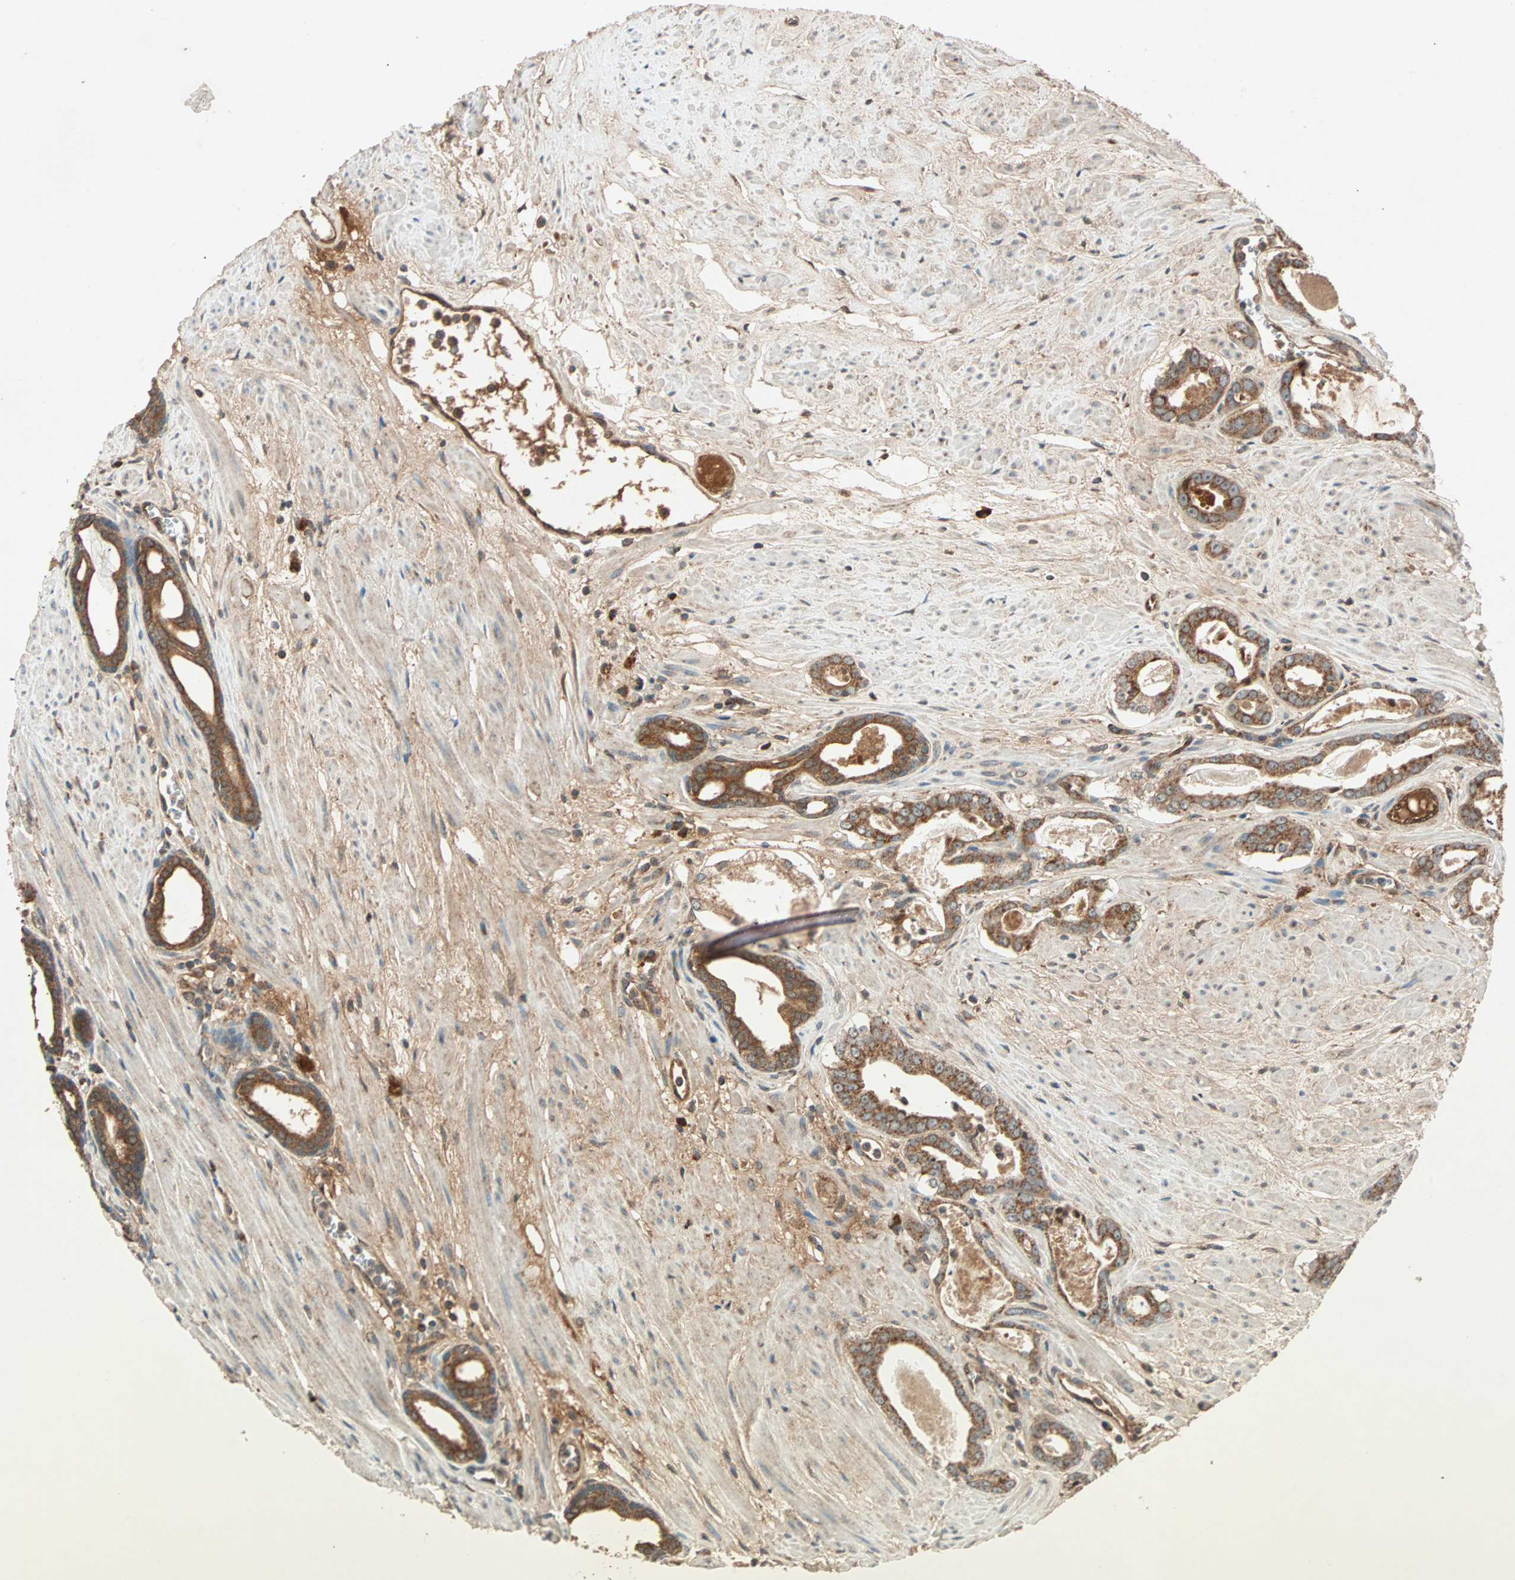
{"staining": {"intensity": "moderate", "quantity": ">75%", "location": "cytoplasmic/membranous"}, "tissue": "prostate cancer", "cell_type": "Tumor cells", "image_type": "cancer", "snomed": [{"axis": "morphology", "description": "Adenocarcinoma, Low grade"}, {"axis": "topography", "description": "Prostate"}], "caption": "Prostate cancer stained for a protein (brown) shows moderate cytoplasmic/membranous positive expression in approximately >75% of tumor cells.", "gene": "MAPK1", "patient": {"sex": "male", "age": 57}}